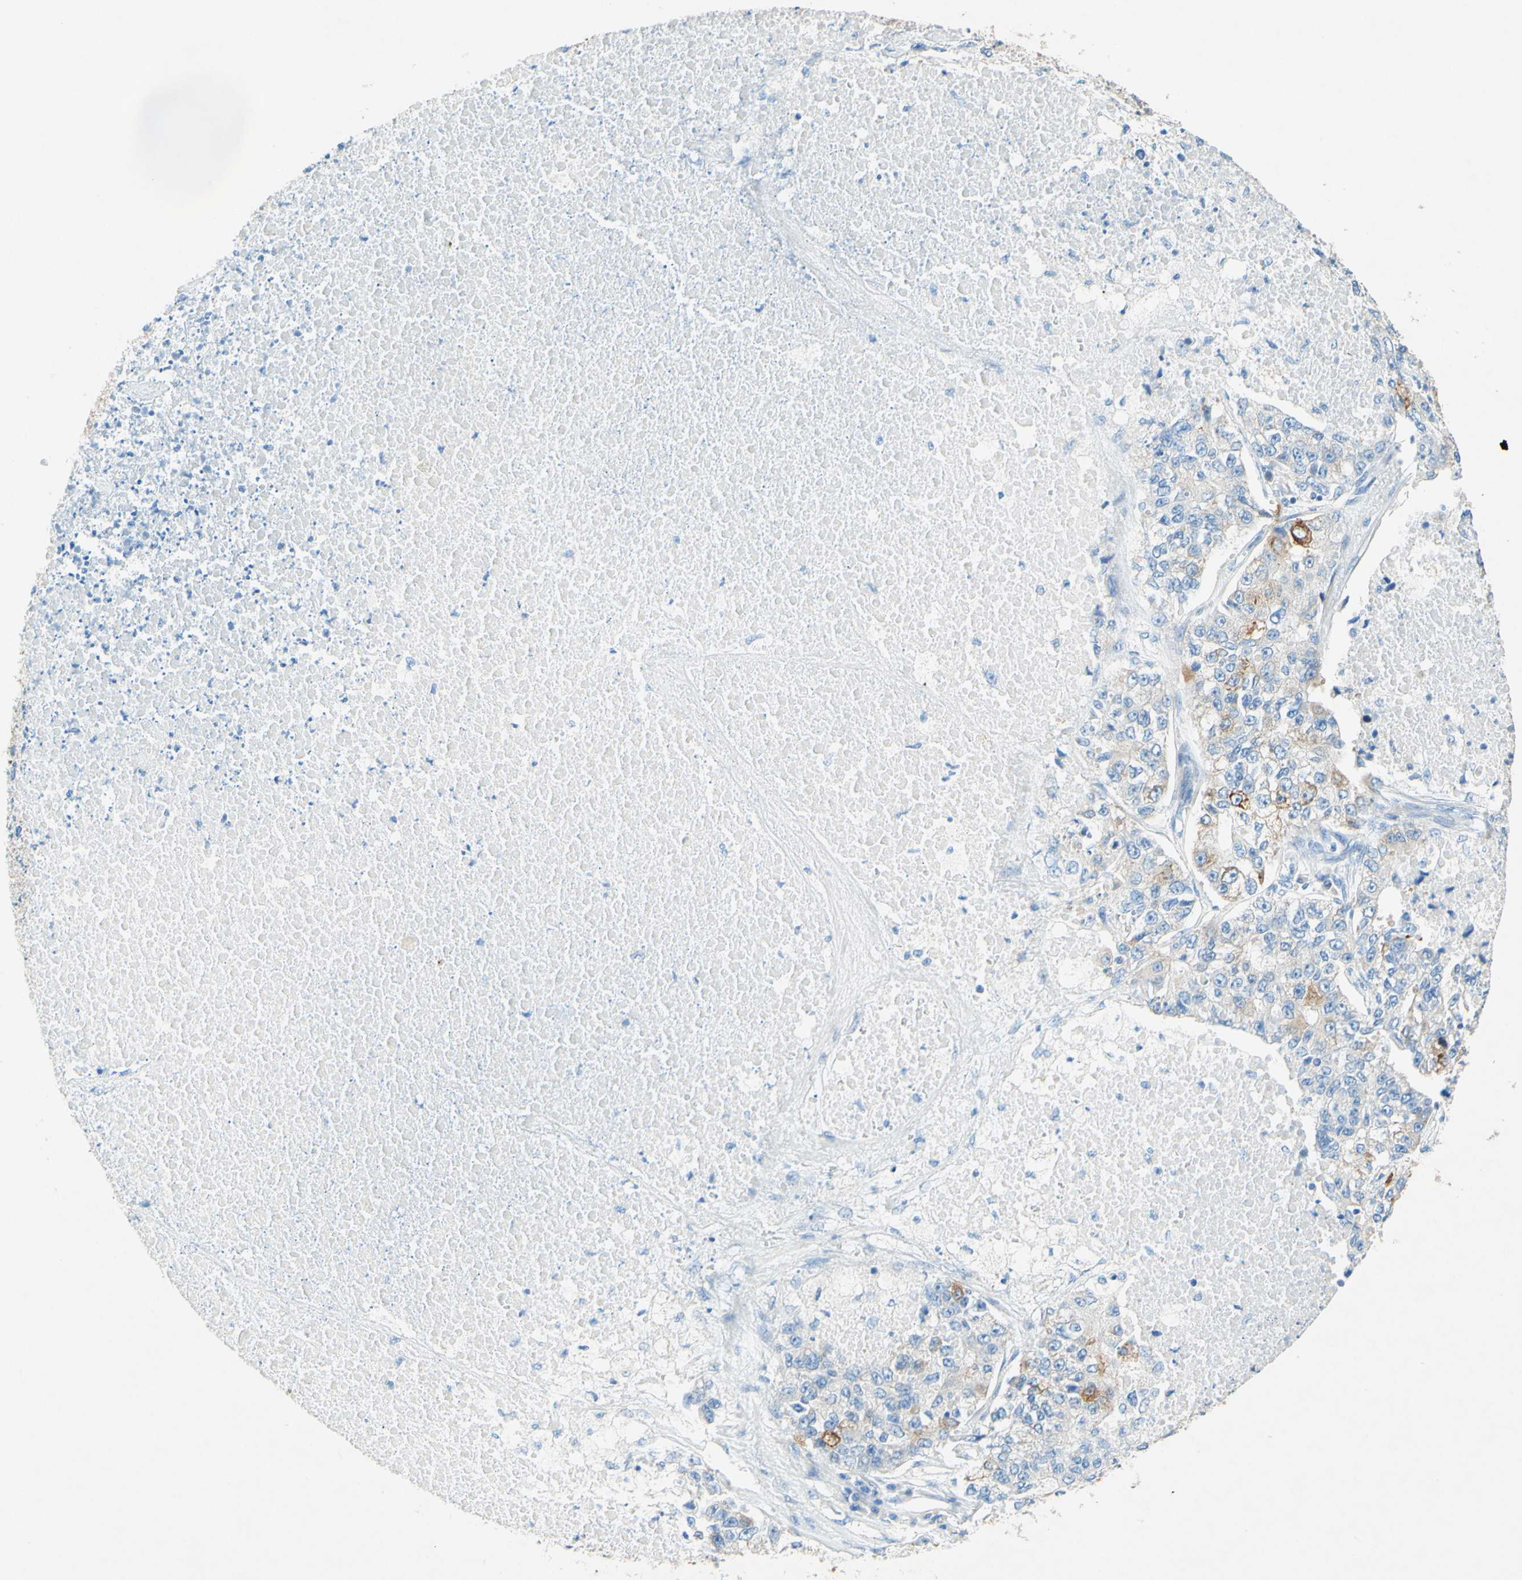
{"staining": {"intensity": "weak", "quantity": "<25%", "location": "cytoplasmic/membranous"}, "tissue": "lung cancer", "cell_type": "Tumor cells", "image_type": "cancer", "snomed": [{"axis": "morphology", "description": "Adenocarcinoma, NOS"}, {"axis": "topography", "description": "Lung"}], "caption": "The micrograph displays no significant expression in tumor cells of lung cancer.", "gene": "SLC46A1", "patient": {"sex": "male", "age": 49}}